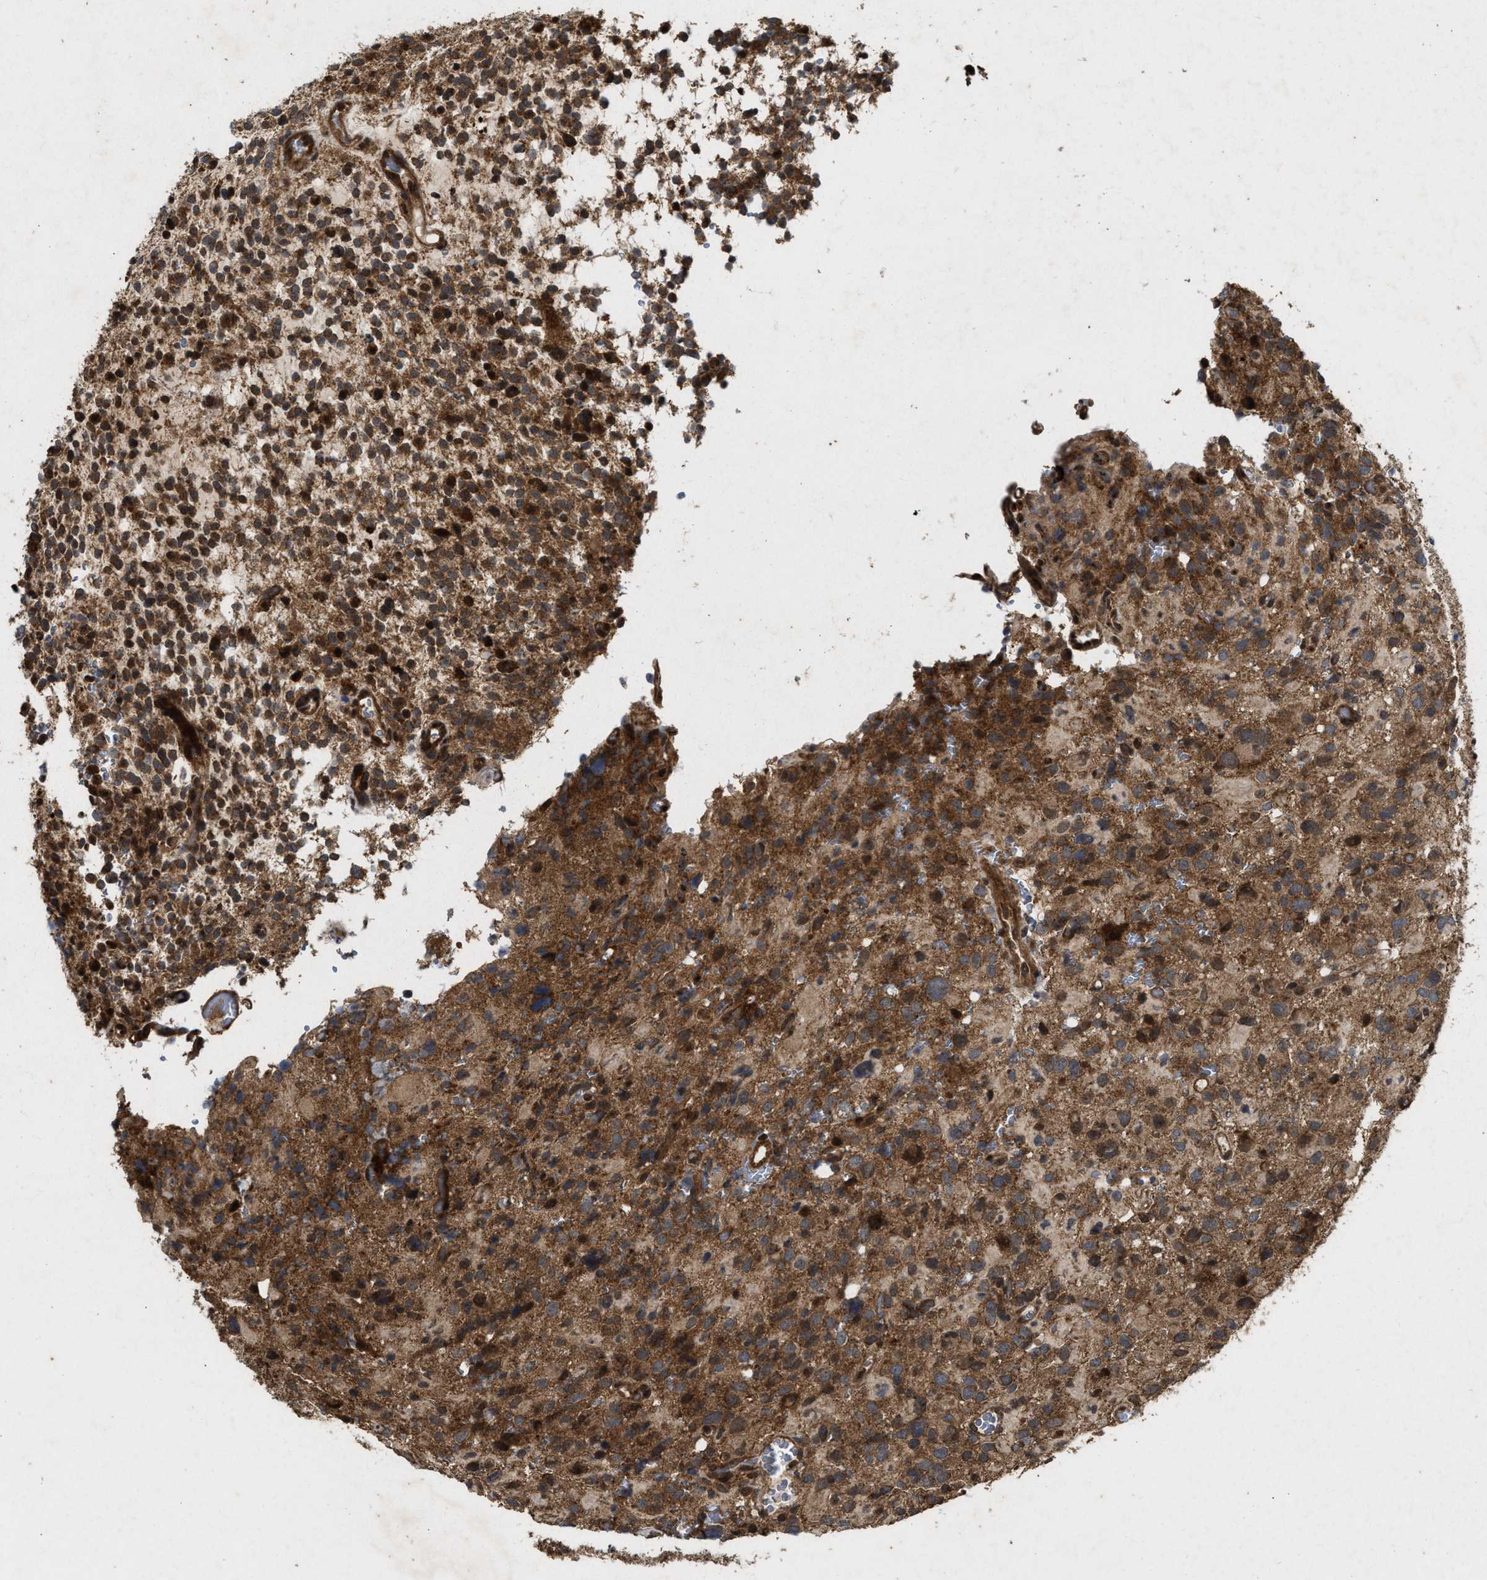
{"staining": {"intensity": "moderate", "quantity": ">75%", "location": "cytoplasmic/membranous"}, "tissue": "glioma", "cell_type": "Tumor cells", "image_type": "cancer", "snomed": [{"axis": "morphology", "description": "Glioma, malignant, High grade"}, {"axis": "topography", "description": "Brain"}], "caption": "Protein expression analysis of human malignant high-grade glioma reveals moderate cytoplasmic/membranous expression in approximately >75% of tumor cells.", "gene": "CFLAR", "patient": {"sex": "male", "age": 48}}